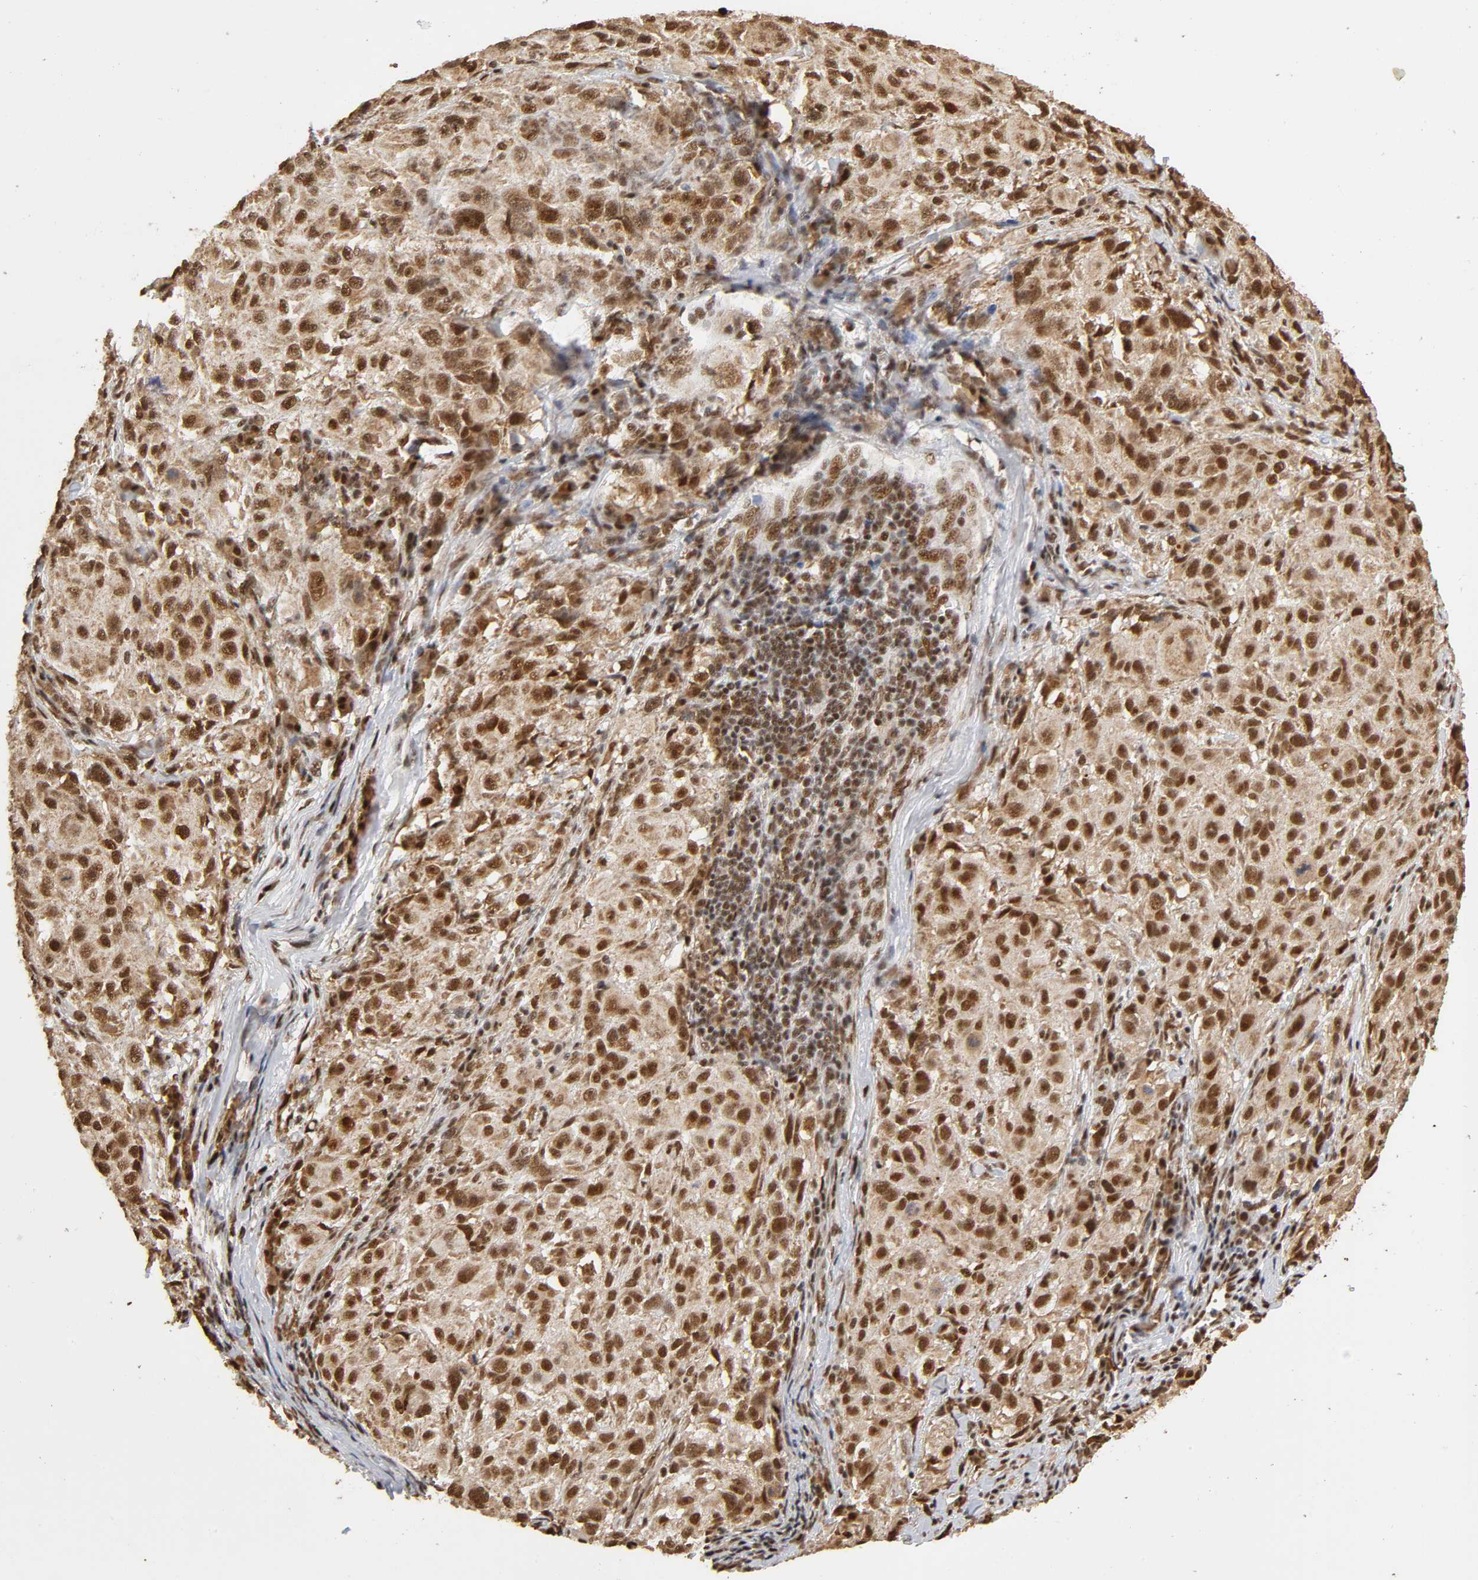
{"staining": {"intensity": "strong", "quantity": ">75%", "location": "cytoplasmic/membranous,nuclear"}, "tissue": "melanoma", "cell_type": "Tumor cells", "image_type": "cancer", "snomed": [{"axis": "morphology", "description": "Necrosis, NOS"}, {"axis": "morphology", "description": "Malignant melanoma, NOS"}, {"axis": "topography", "description": "Skin"}], "caption": "About >75% of tumor cells in human melanoma display strong cytoplasmic/membranous and nuclear protein expression as visualized by brown immunohistochemical staining.", "gene": "RNF122", "patient": {"sex": "female", "age": 87}}